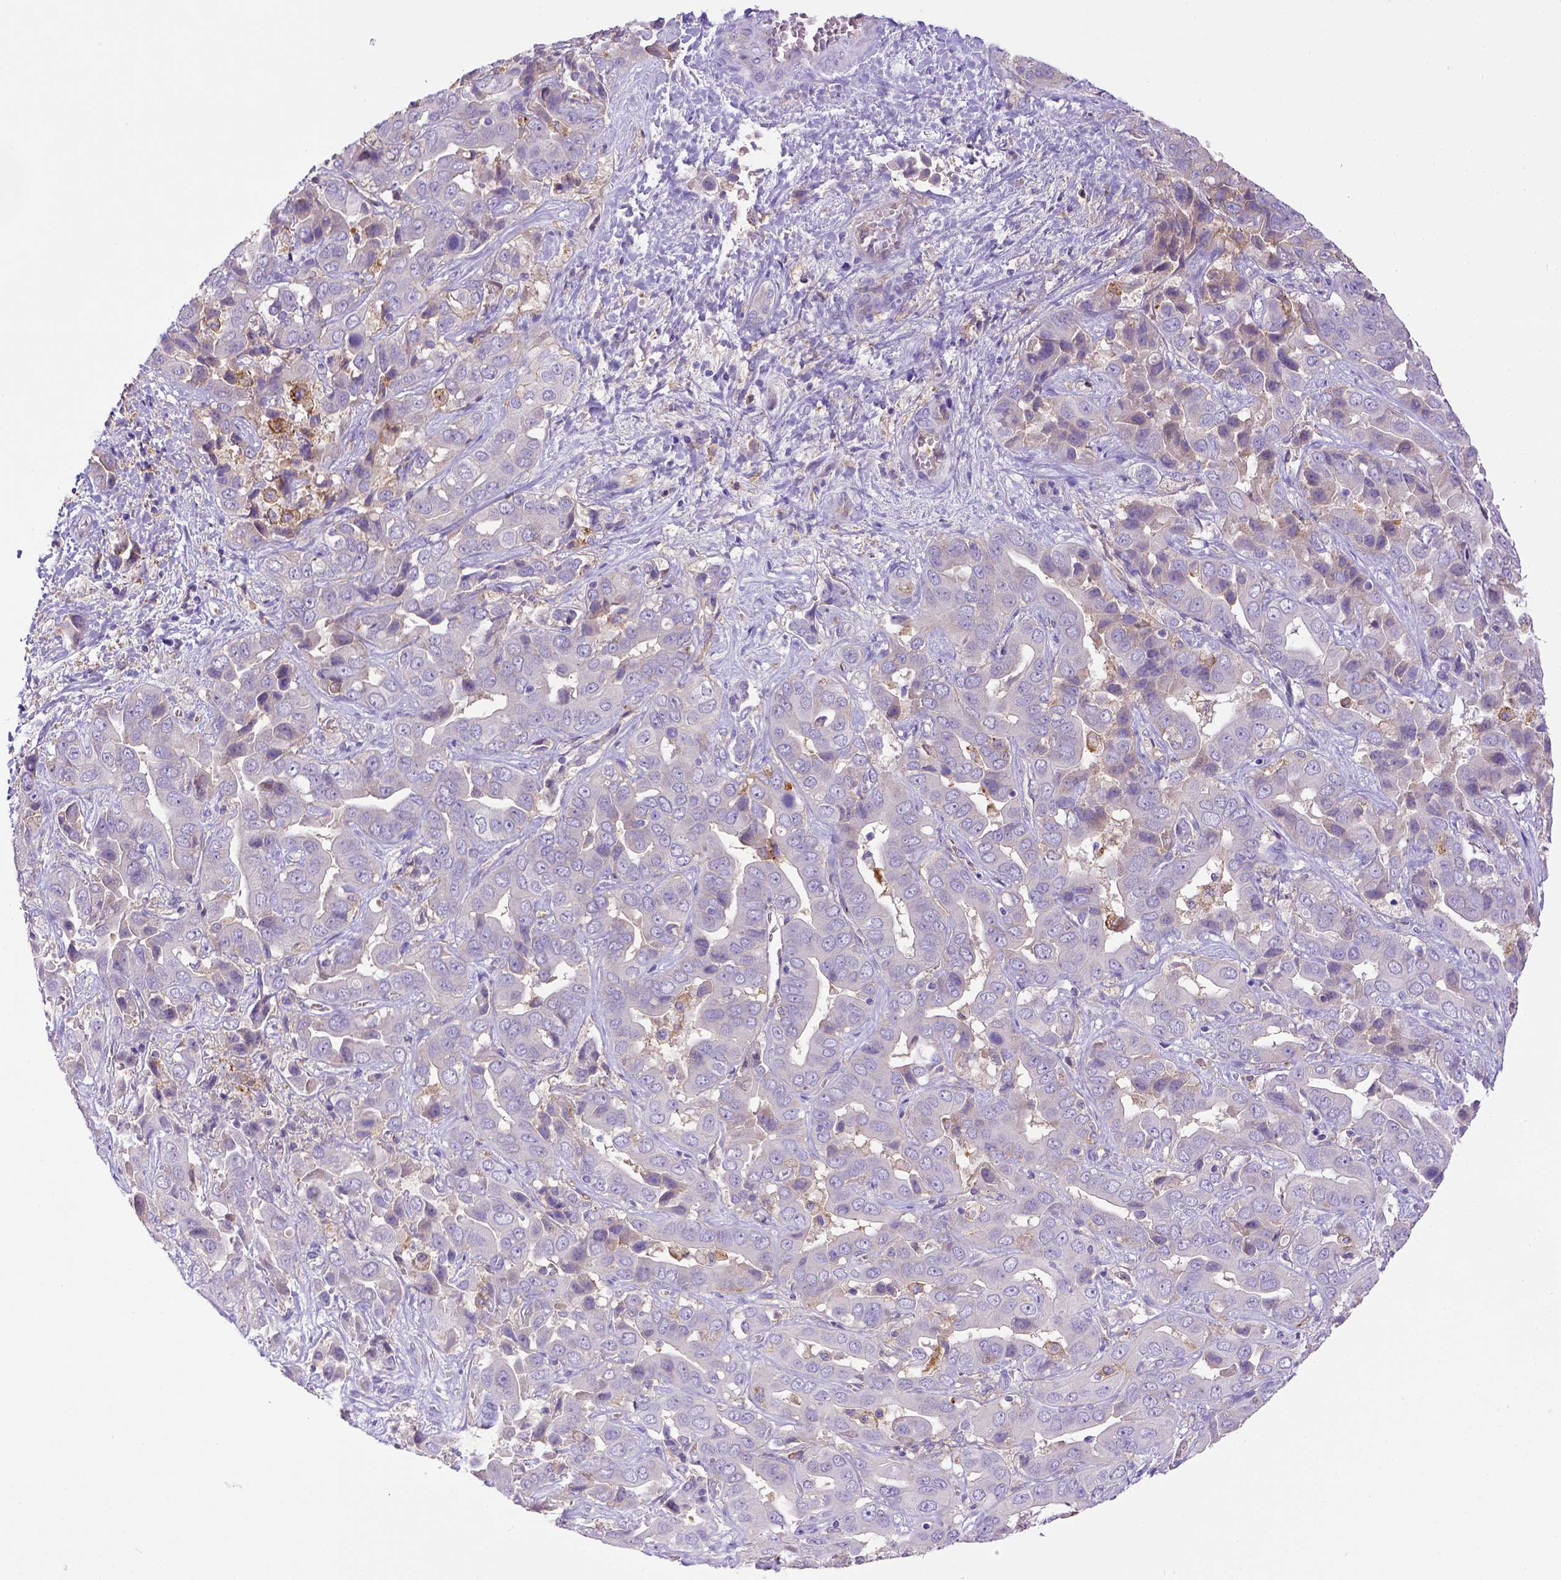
{"staining": {"intensity": "negative", "quantity": "none", "location": "none"}, "tissue": "liver cancer", "cell_type": "Tumor cells", "image_type": "cancer", "snomed": [{"axis": "morphology", "description": "Cholangiocarcinoma"}, {"axis": "topography", "description": "Liver"}], "caption": "IHC of liver cholangiocarcinoma demonstrates no expression in tumor cells.", "gene": "CD40", "patient": {"sex": "female", "age": 52}}